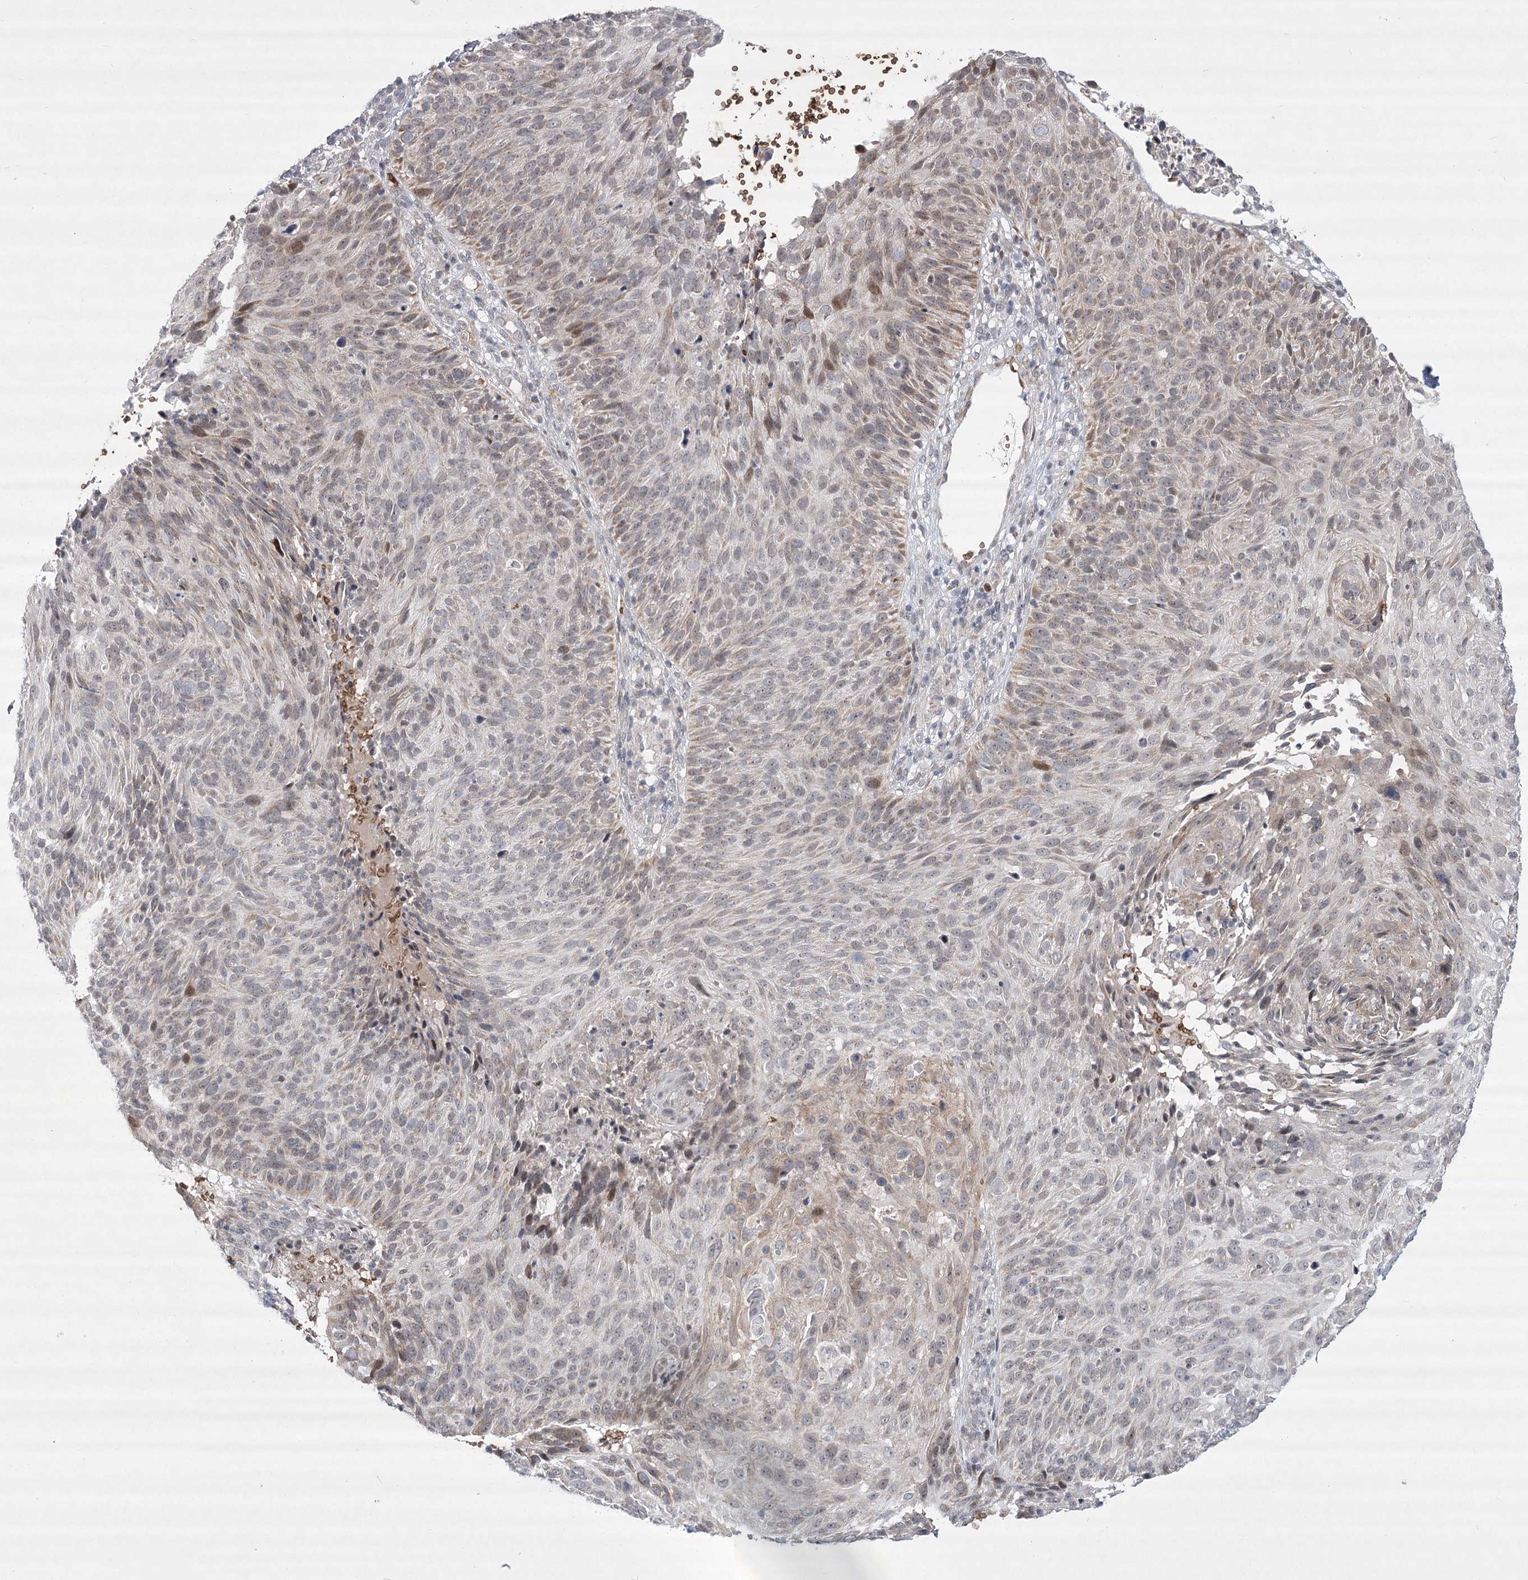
{"staining": {"intensity": "weak", "quantity": "25%-75%", "location": "cytoplasmic/membranous,nuclear"}, "tissue": "cervical cancer", "cell_type": "Tumor cells", "image_type": "cancer", "snomed": [{"axis": "morphology", "description": "Squamous cell carcinoma, NOS"}, {"axis": "topography", "description": "Cervix"}], "caption": "Immunohistochemical staining of human squamous cell carcinoma (cervical) displays low levels of weak cytoplasmic/membranous and nuclear protein staining in about 25%-75% of tumor cells. The staining is performed using DAB (3,3'-diaminobenzidine) brown chromogen to label protein expression. The nuclei are counter-stained blue using hematoxylin.", "gene": "NSMCE4A", "patient": {"sex": "female", "age": 74}}